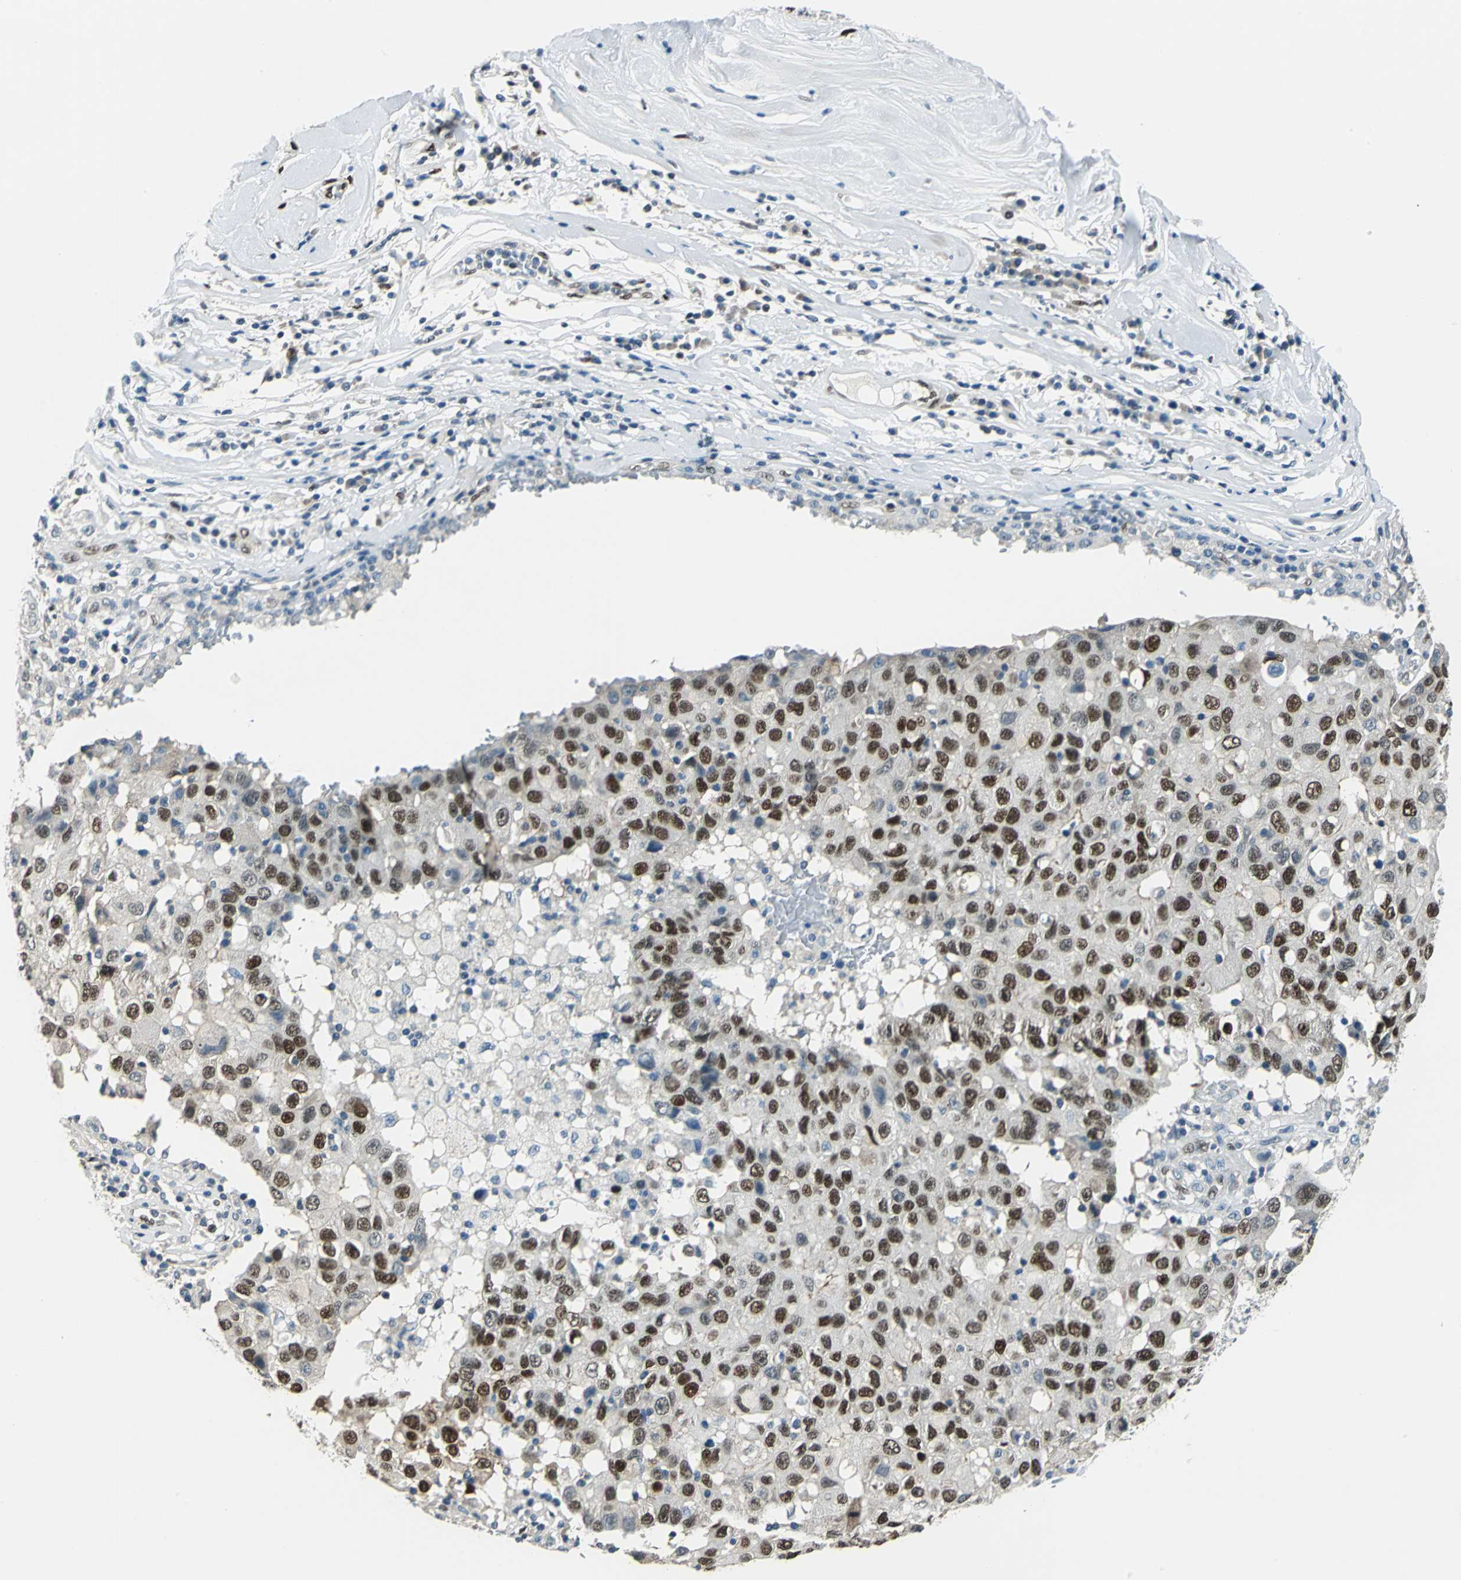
{"staining": {"intensity": "strong", "quantity": "25%-75%", "location": "nuclear"}, "tissue": "breast cancer", "cell_type": "Tumor cells", "image_type": "cancer", "snomed": [{"axis": "morphology", "description": "Duct carcinoma"}, {"axis": "topography", "description": "Breast"}], "caption": "Human breast cancer (invasive ductal carcinoma) stained for a protein (brown) shows strong nuclear positive staining in about 25%-75% of tumor cells.", "gene": "NFIA", "patient": {"sex": "female", "age": 27}}